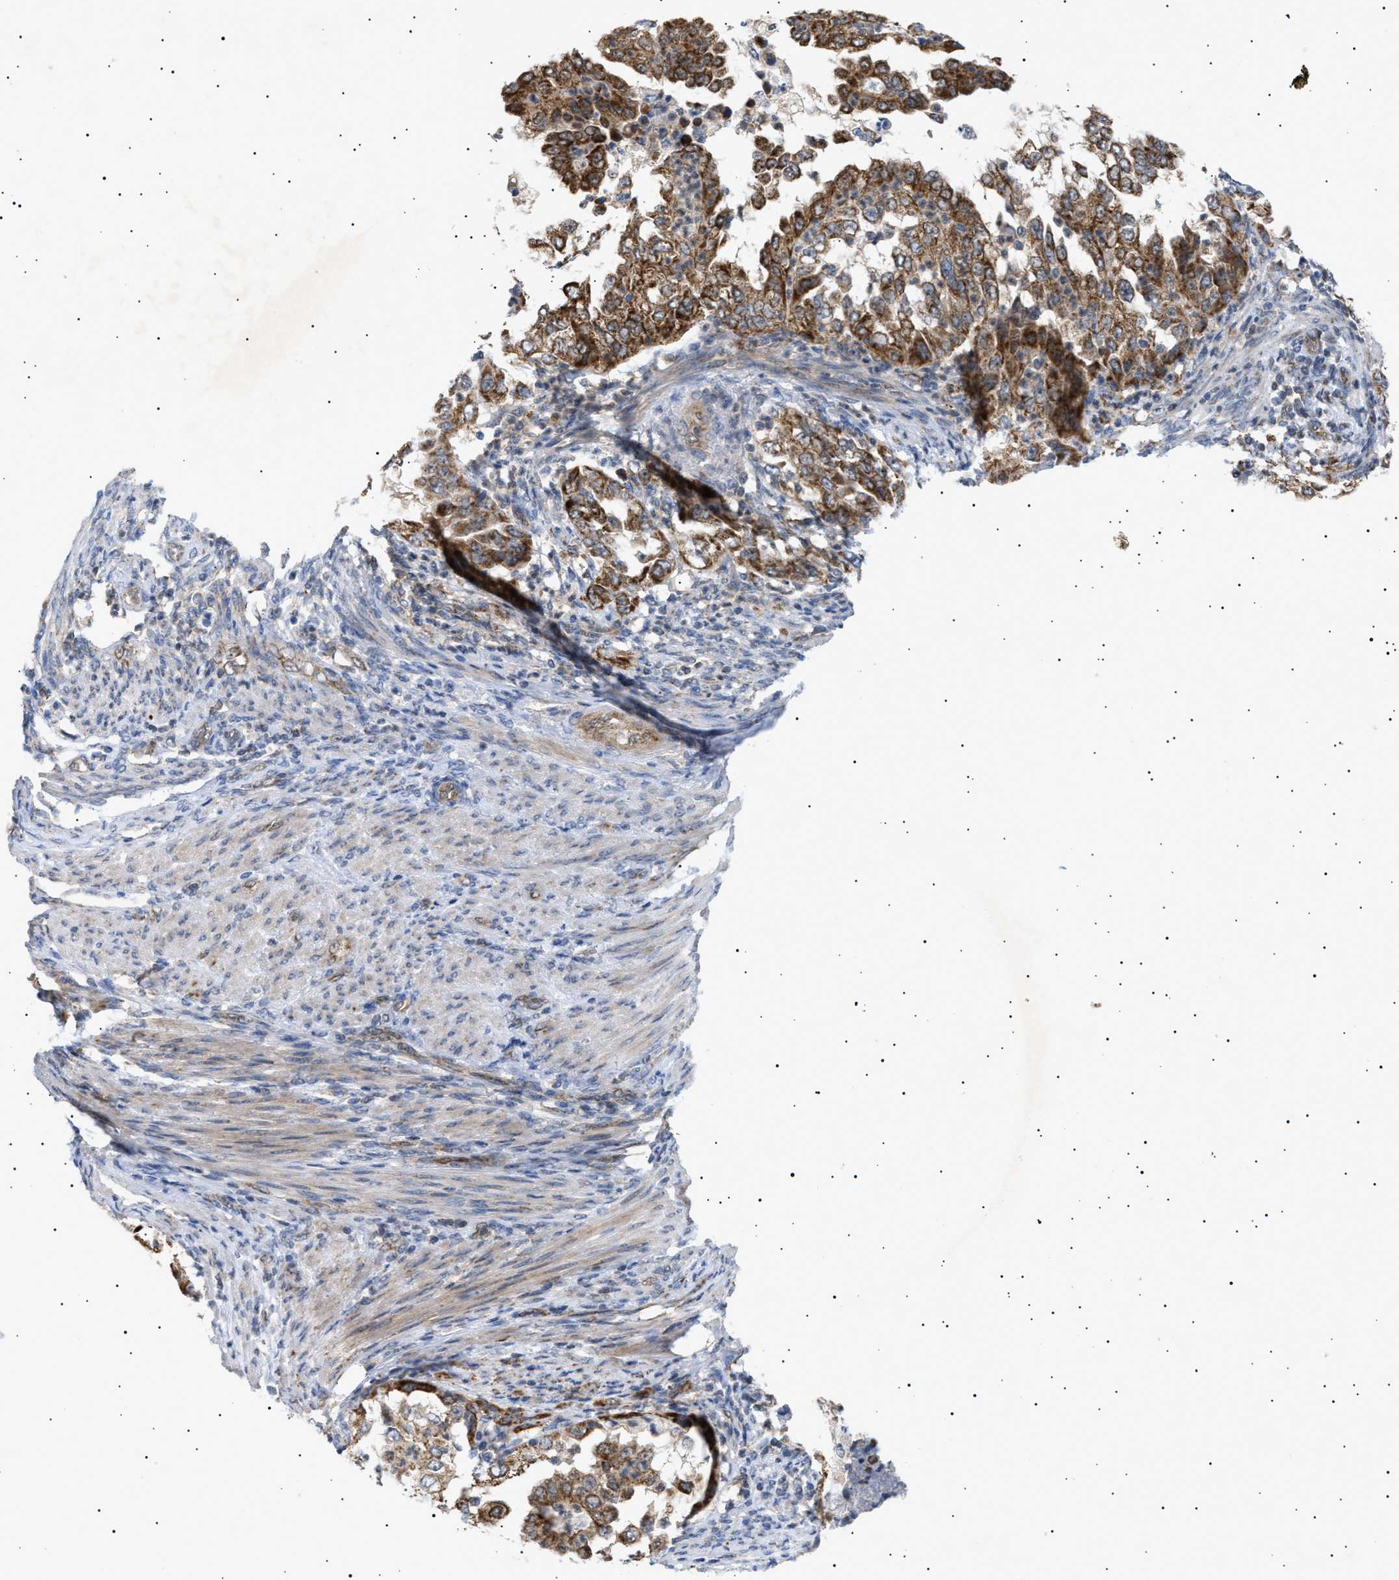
{"staining": {"intensity": "moderate", "quantity": ">75%", "location": "cytoplasmic/membranous"}, "tissue": "endometrial cancer", "cell_type": "Tumor cells", "image_type": "cancer", "snomed": [{"axis": "morphology", "description": "Adenocarcinoma, NOS"}, {"axis": "topography", "description": "Endometrium"}], "caption": "A medium amount of moderate cytoplasmic/membranous staining is identified in approximately >75% of tumor cells in endometrial cancer (adenocarcinoma) tissue. (brown staining indicates protein expression, while blue staining denotes nuclei).", "gene": "SIRT5", "patient": {"sex": "female", "age": 85}}